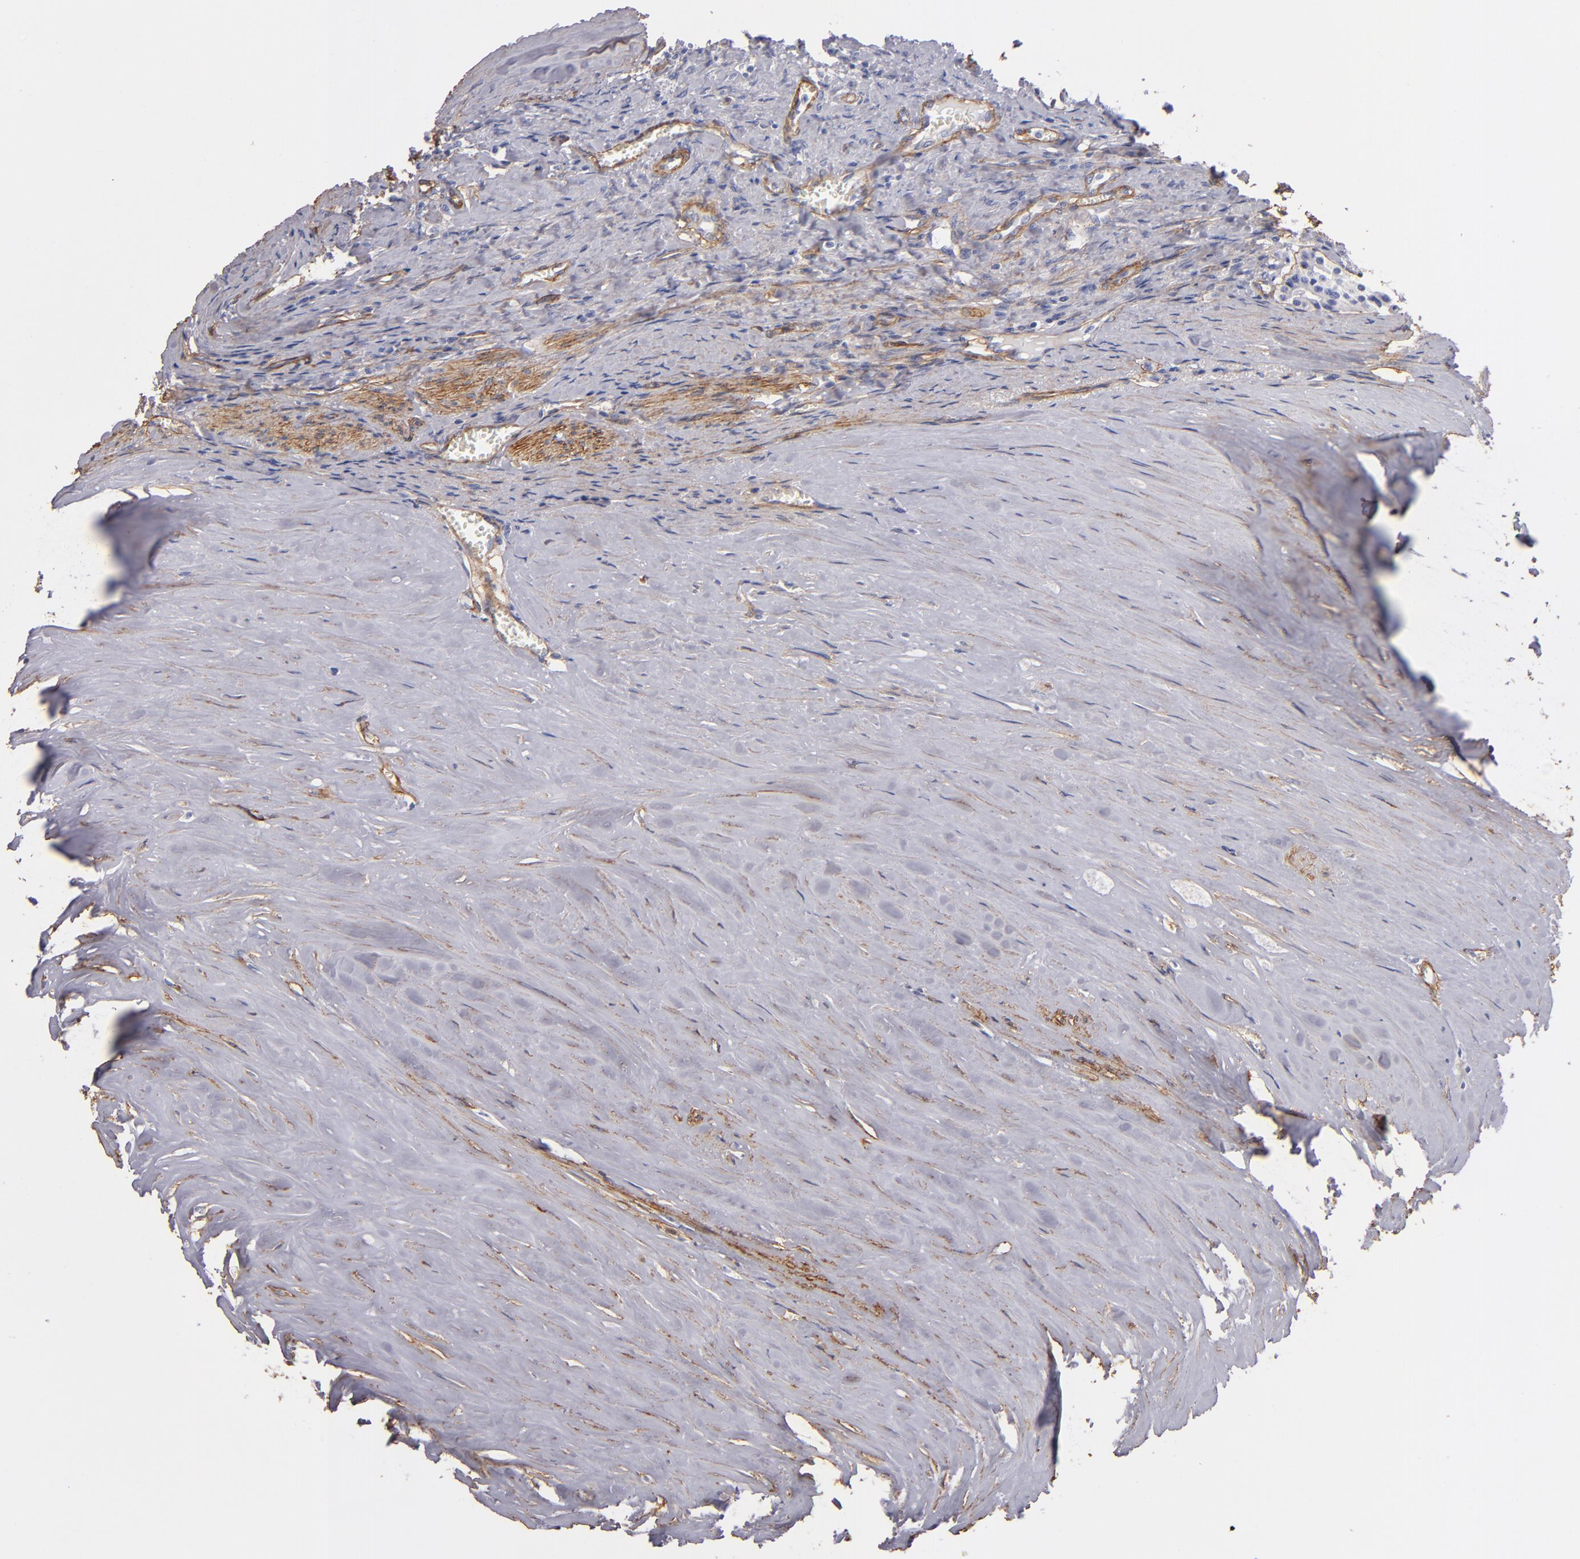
{"staining": {"intensity": "weak", "quantity": "<25%", "location": "cytoplasmic/membranous"}, "tissue": "carcinoid", "cell_type": "Tumor cells", "image_type": "cancer", "snomed": [{"axis": "morphology", "description": "Carcinoid, malignant, NOS"}, {"axis": "topography", "description": "Small intestine"}], "caption": "Carcinoid (malignant) was stained to show a protein in brown. There is no significant expression in tumor cells.", "gene": "LAMC1", "patient": {"sex": "male", "age": 63}}